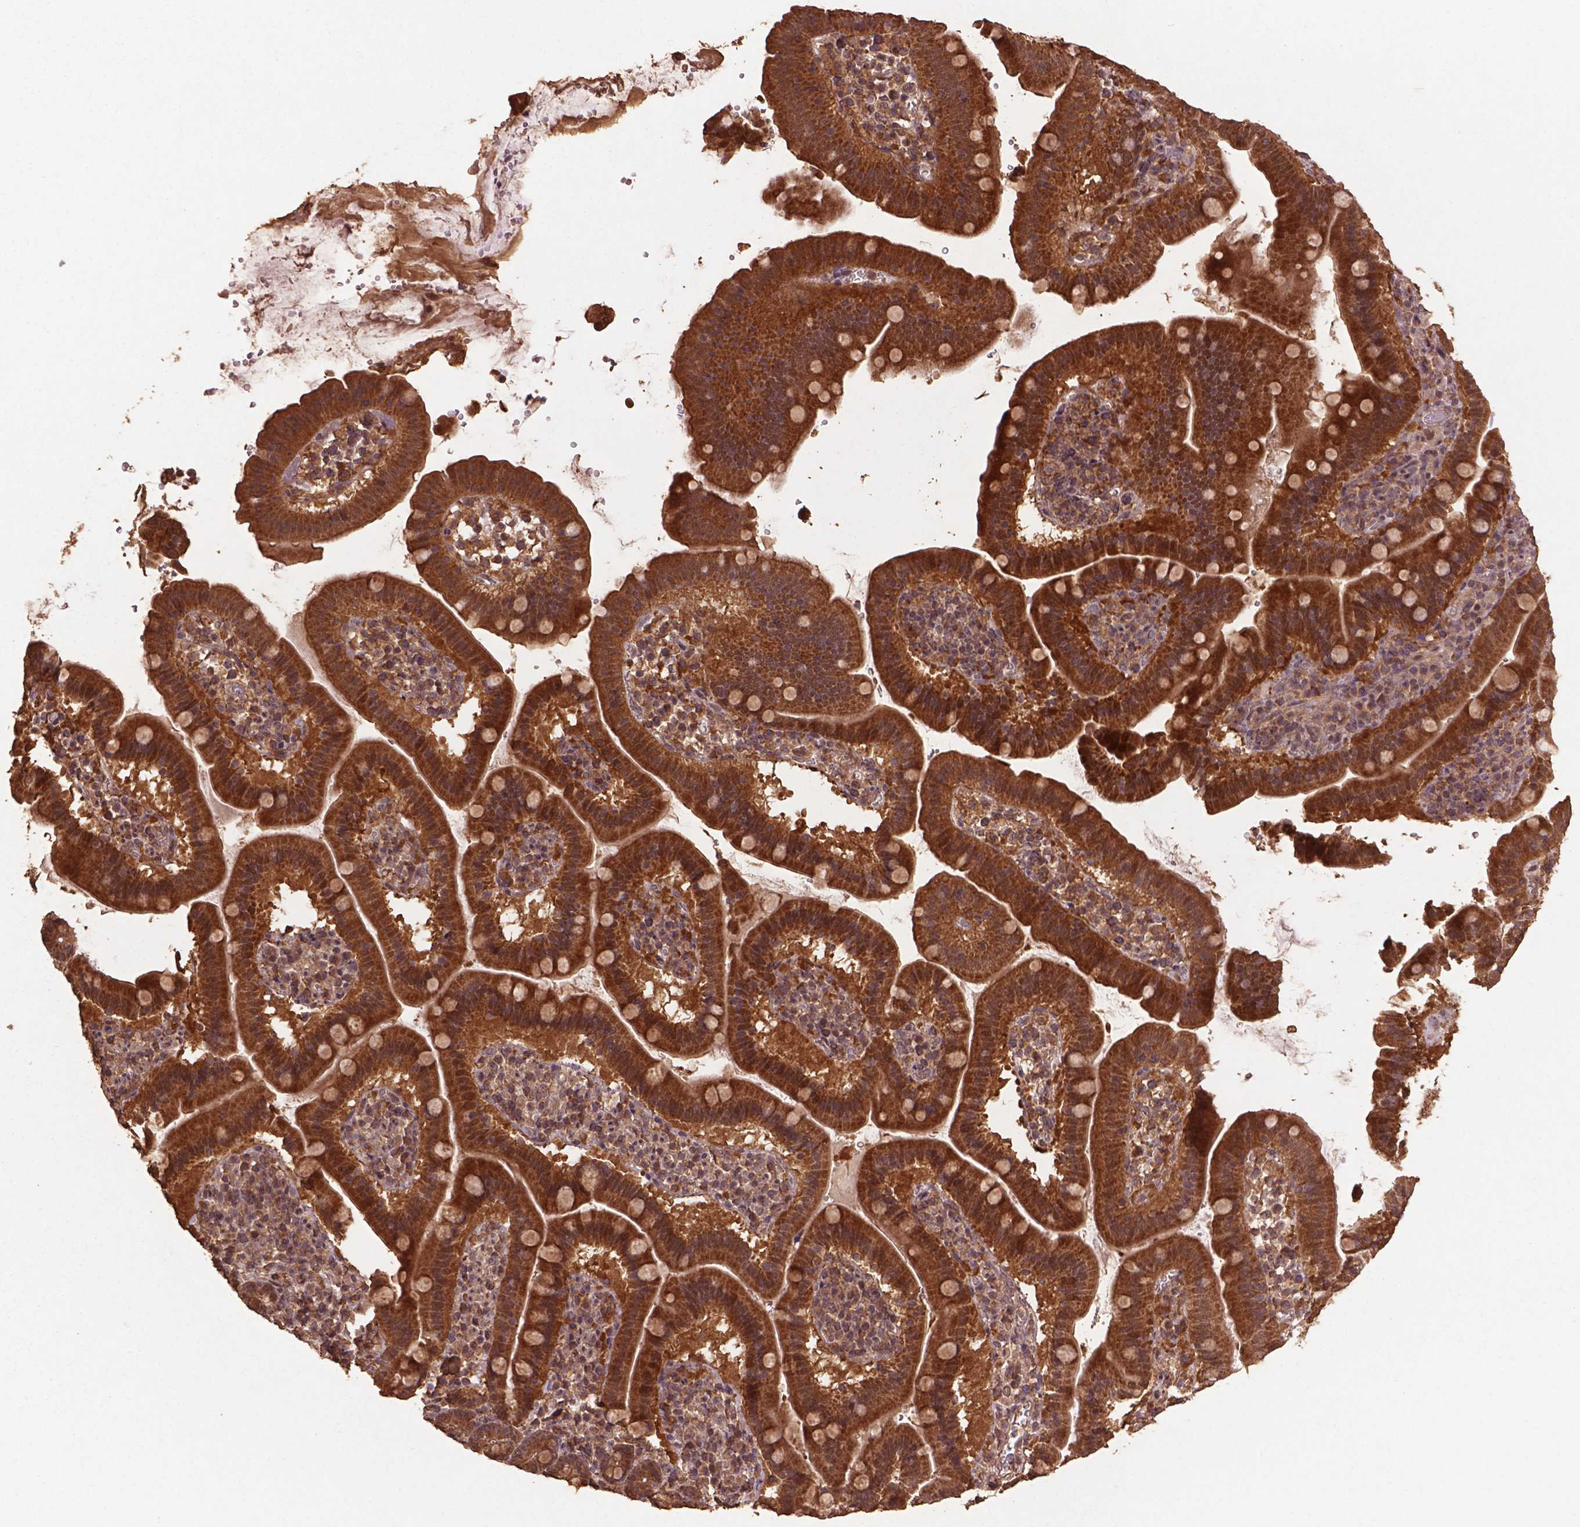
{"staining": {"intensity": "moderate", "quantity": ">75%", "location": "cytoplasmic/membranous"}, "tissue": "small intestine", "cell_type": "Glandular cells", "image_type": "normal", "snomed": [{"axis": "morphology", "description": "Normal tissue, NOS"}, {"axis": "topography", "description": "Small intestine"}], "caption": "Immunohistochemistry image of benign small intestine: small intestine stained using IHC exhibits medium levels of moderate protein expression localized specifically in the cytoplasmic/membranous of glandular cells, appearing as a cytoplasmic/membranous brown color.", "gene": "BABAM1", "patient": {"sex": "male", "age": 26}}